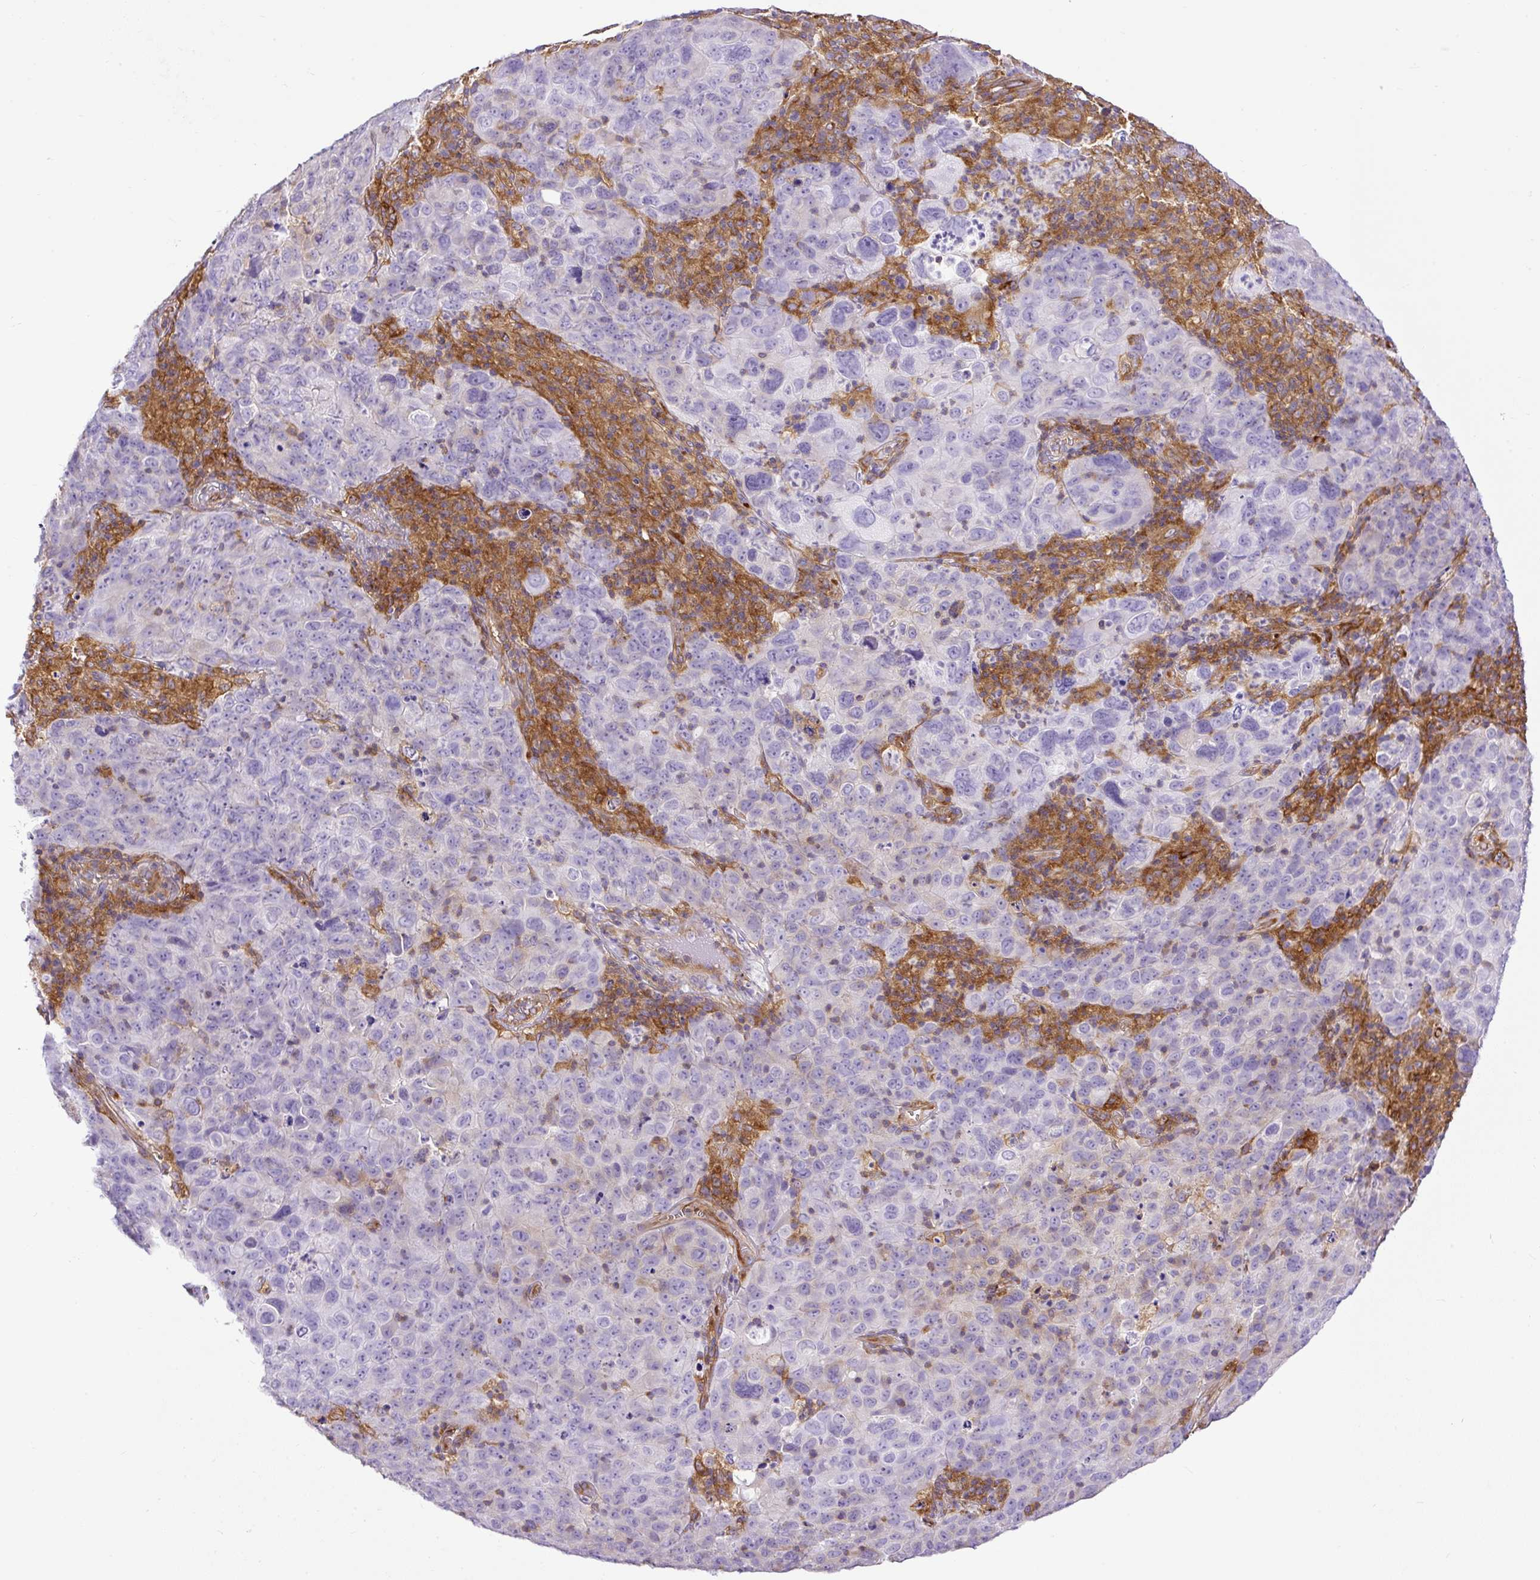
{"staining": {"intensity": "negative", "quantity": "none", "location": "none"}, "tissue": "cervical cancer", "cell_type": "Tumor cells", "image_type": "cancer", "snomed": [{"axis": "morphology", "description": "Squamous cell carcinoma, NOS"}, {"axis": "topography", "description": "Cervix"}], "caption": "An immunohistochemistry (IHC) photomicrograph of cervical cancer is shown. There is no staining in tumor cells of cervical cancer.", "gene": "MAP1S", "patient": {"sex": "female", "age": 44}}